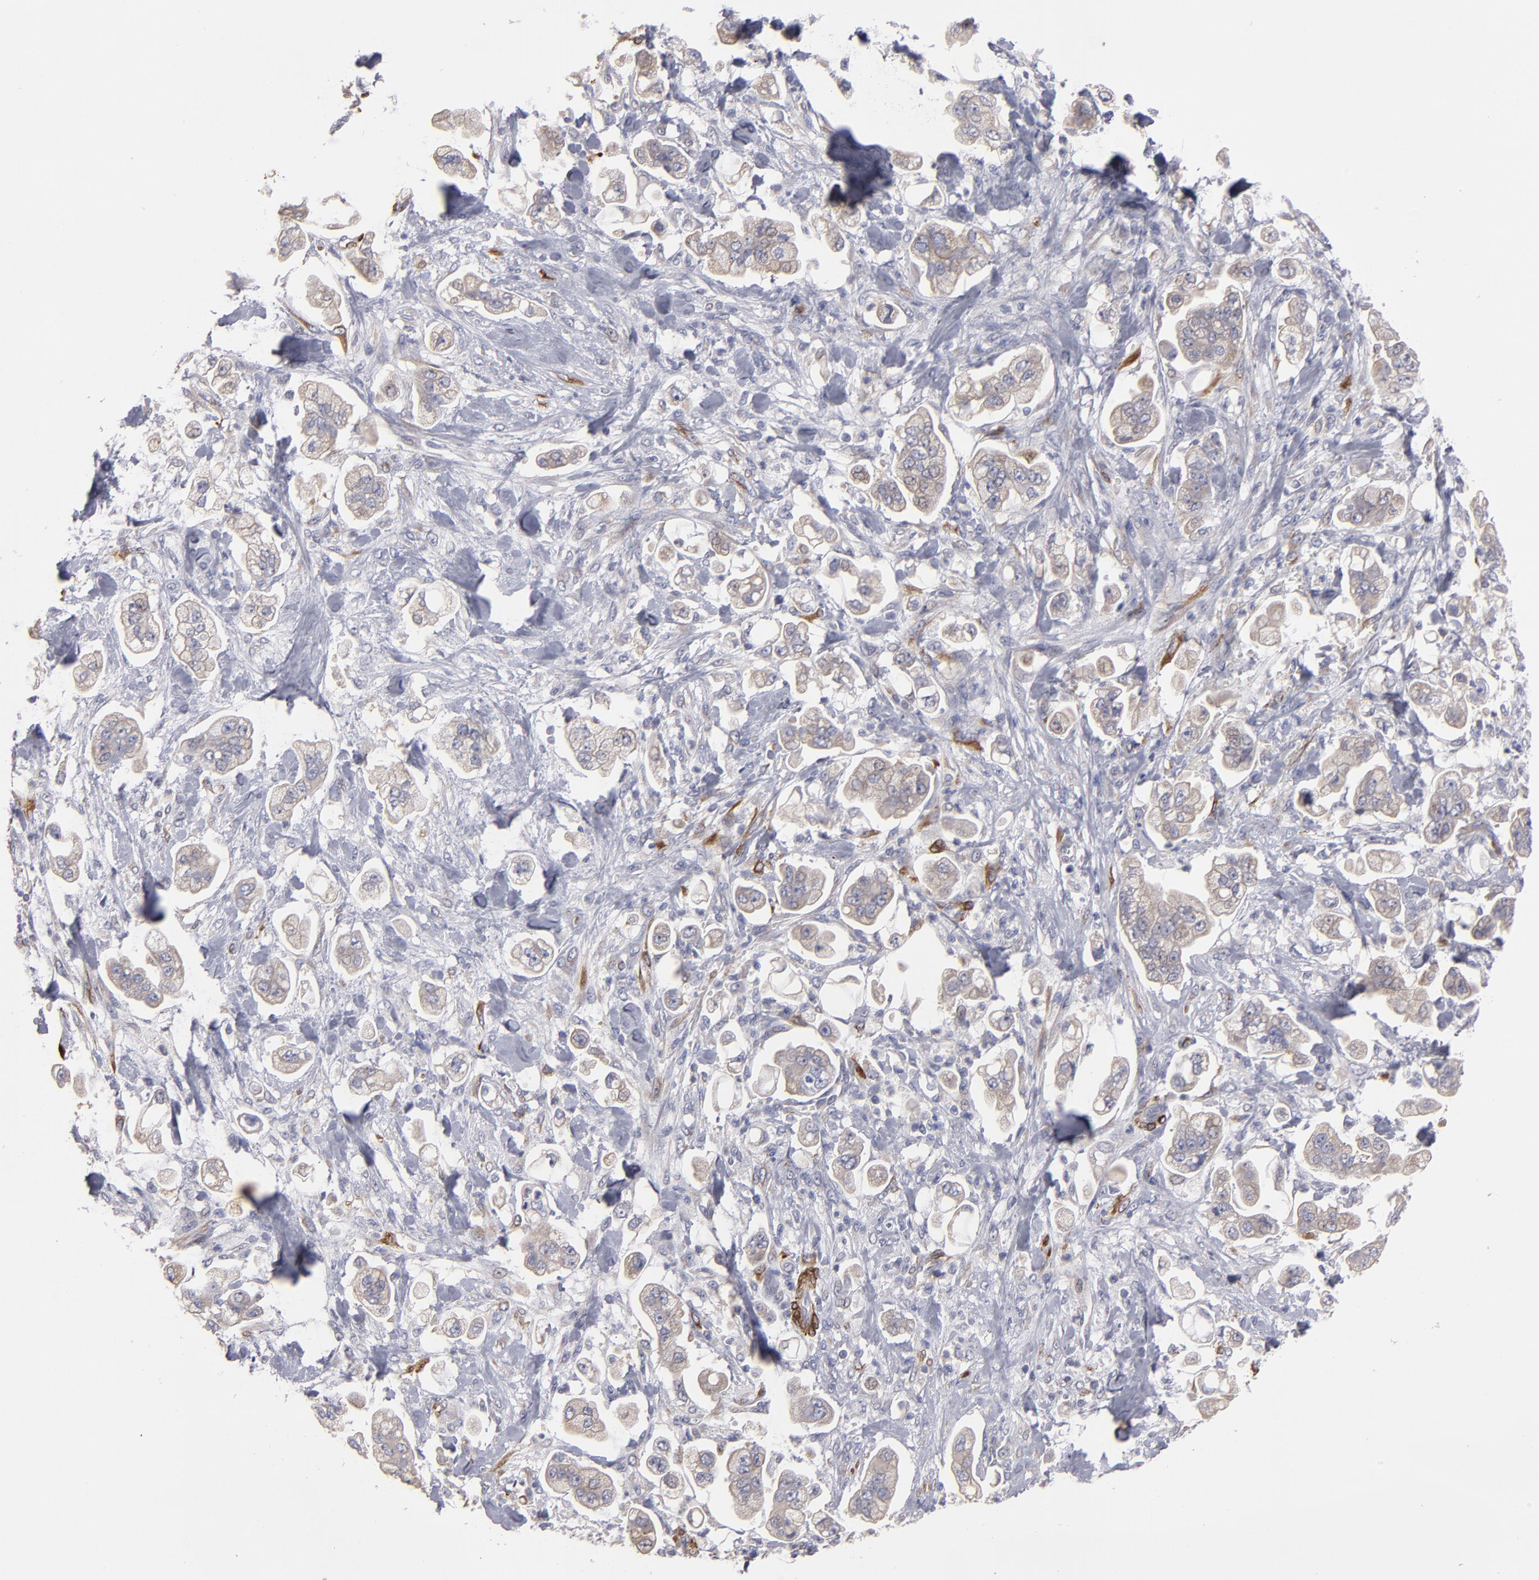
{"staining": {"intensity": "weak", "quantity": "<25%", "location": "cytoplasmic/membranous"}, "tissue": "stomach cancer", "cell_type": "Tumor cells", "image_type": "cancer", "snomed": [{"axis": "morphology", "description": "Adenocarcinoma, NOS"}, {"axis": "topography", "description": "Stomach"}], "caption": "DAB (3,3'-diaminobenzidine) immunohistochemical staining of stomach adenocarcinoma exhibits no significant staining in tumor cells.", "gene": "SLMAP", "patient": {"sex": "male", "age": 62}}